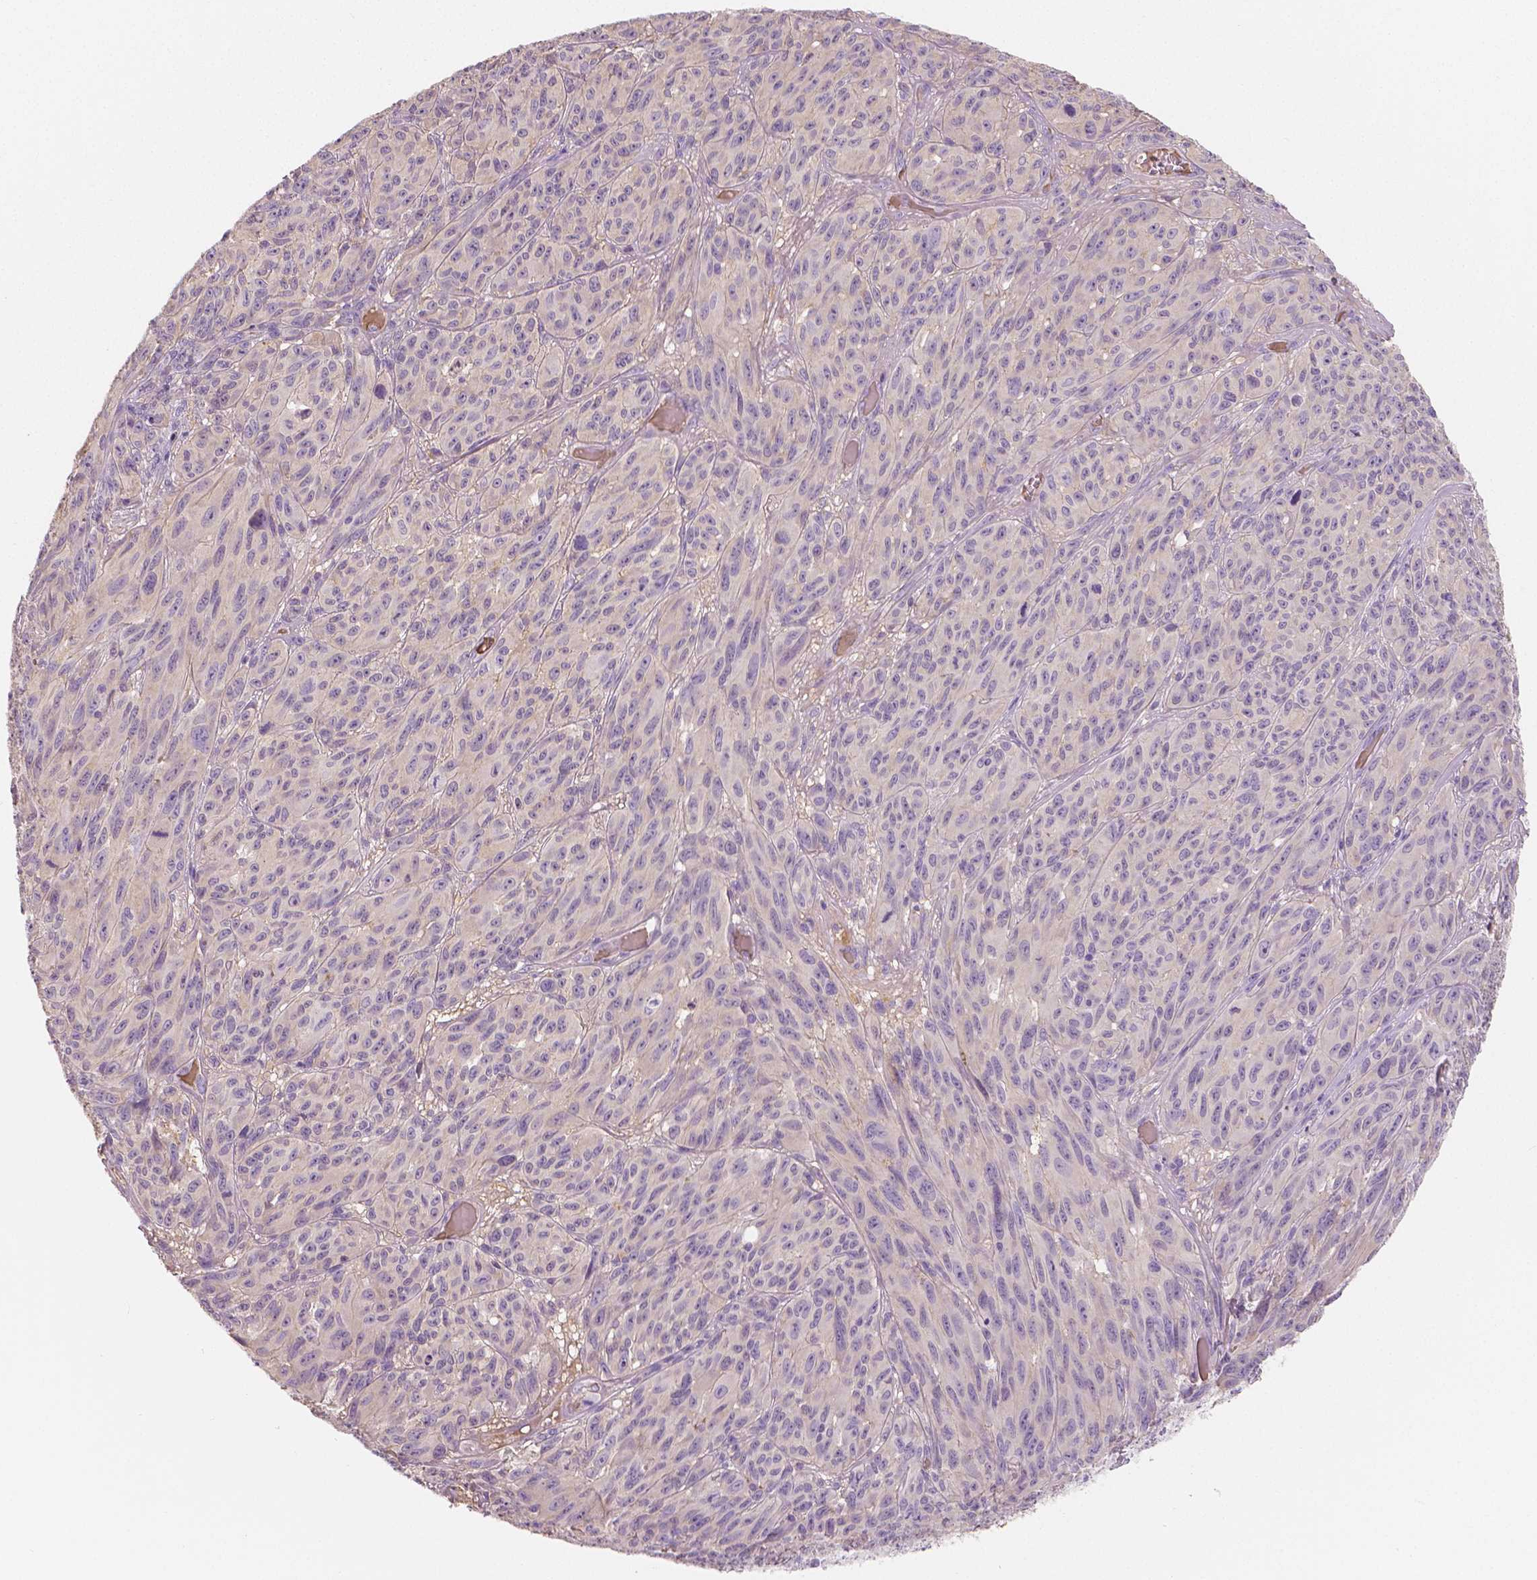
{"staining": {"intensity": "negative", "quantity": "none", "location": "none"}, "tissue": "melanoma", "cell_type": "Tumor cells", "image_type": "cancer", "snomed": [{"axis": "morphology", "description": "Malignant melanoma, NOS"}, {"axis": "topography", "description": "Vulva, labia, clitoris and Bartholin´s gland, NO"}], "caption": "Tumor cells are negative for protein expression in human malignant melanoma.", "gene": "APOA4", "patient": {"sex": "female", "age": 75}}